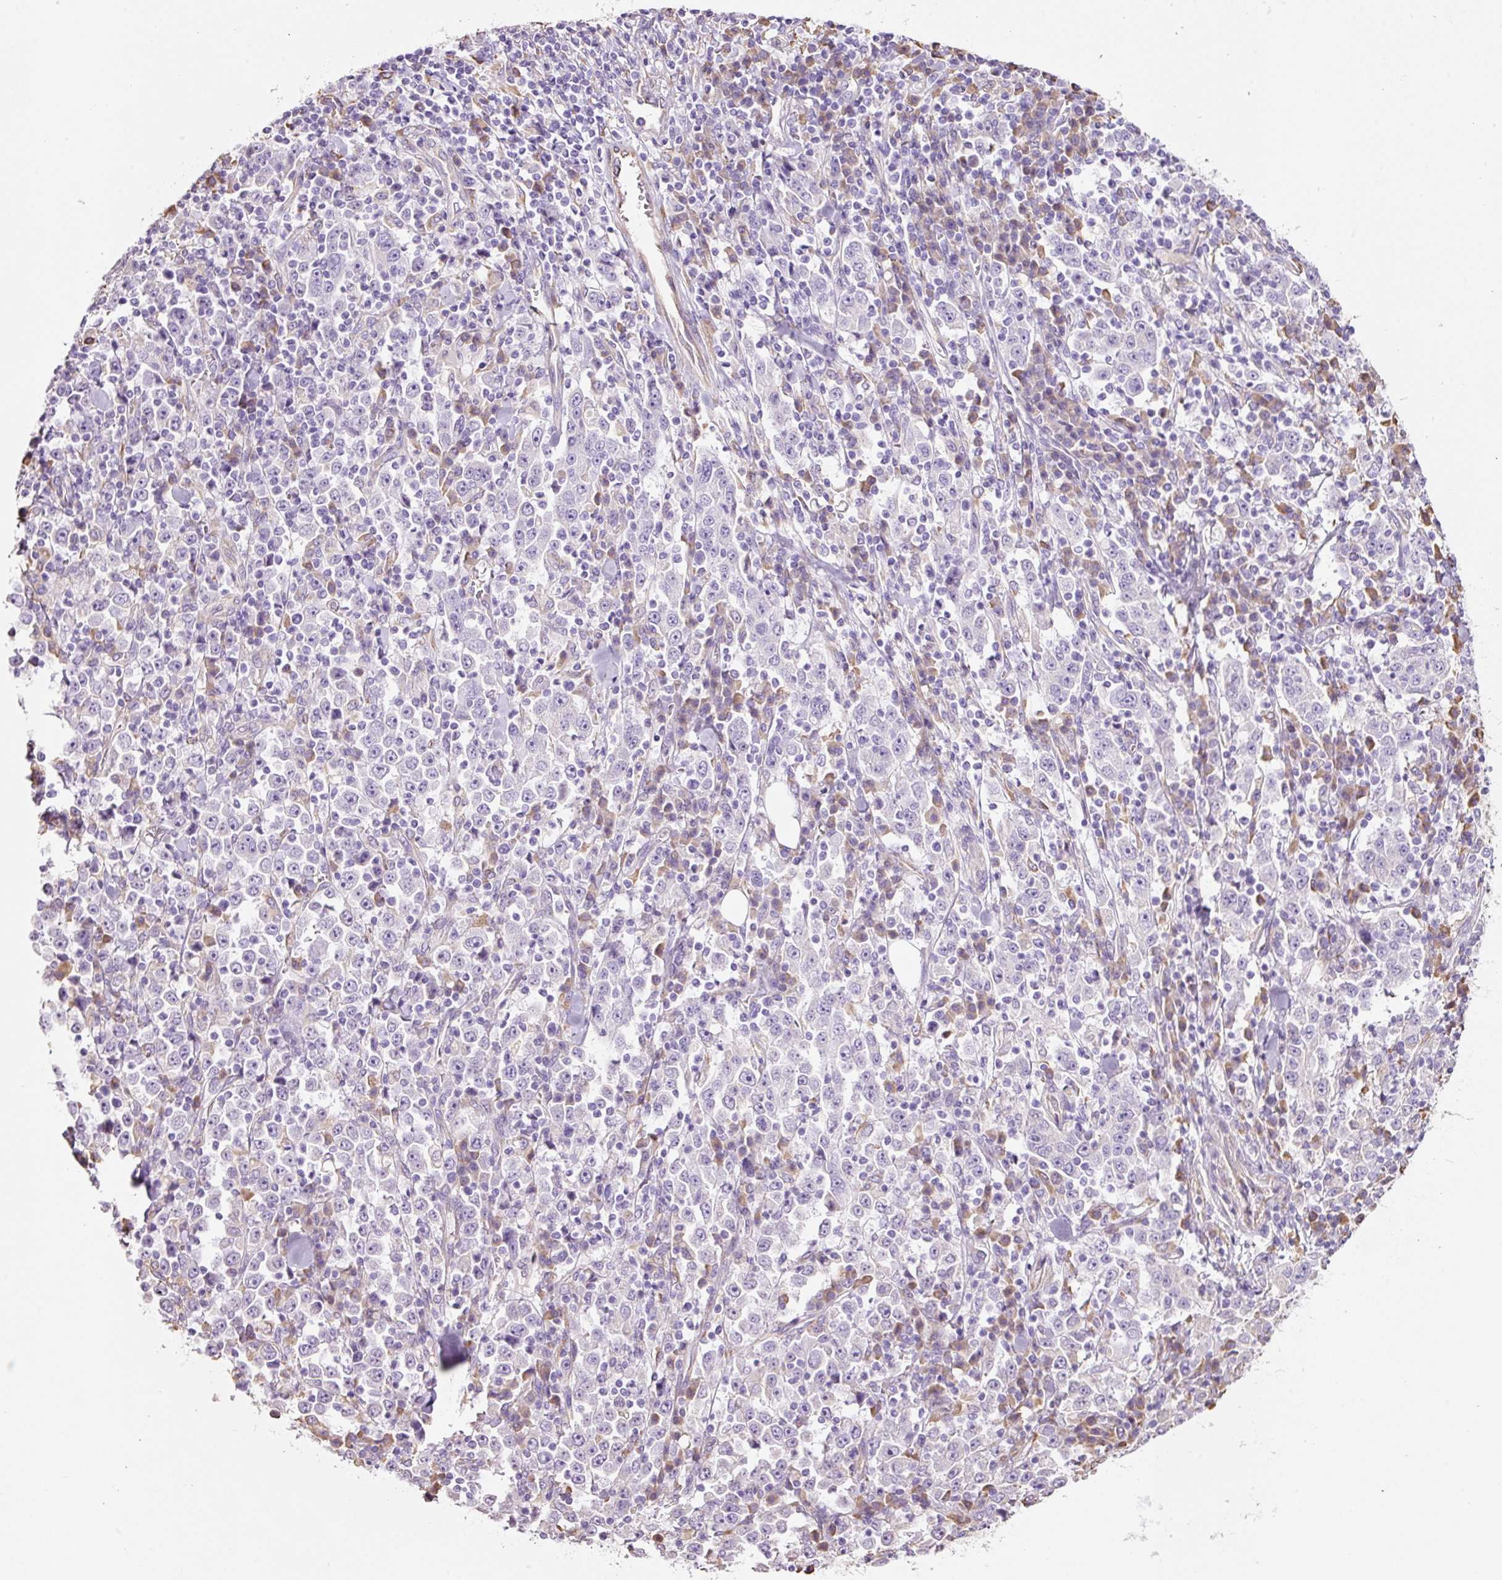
{"staining": {"intensity": "negative", "quantity": "none", "location": "none"}, "tissue": "stomach cancer", "cell_type": "Tumor cells", "image_type": "cancer", "snomed": [{"axis": "morphology", "description": "Normal tissue, NOS"}, {"axis": "morphology", "description": "Adenocarcinoma, NOS"}, {"axis": "topography", "description": "Stomach, upper"}, {"axis": "topography", "description": "Stomach"}], "caption": "DAB immunohistochemical staining of human stomach cancer exhibits no significant staining in tumor cells. (Stains: DAB (3,3'-diaminobenzidine) immunohistochemistry with hematoxylin counter stain, Microscopy: brightfield microscopy at high magnification).", "gene": "GCG", "patient": {"sex": "male", "age": 59}}